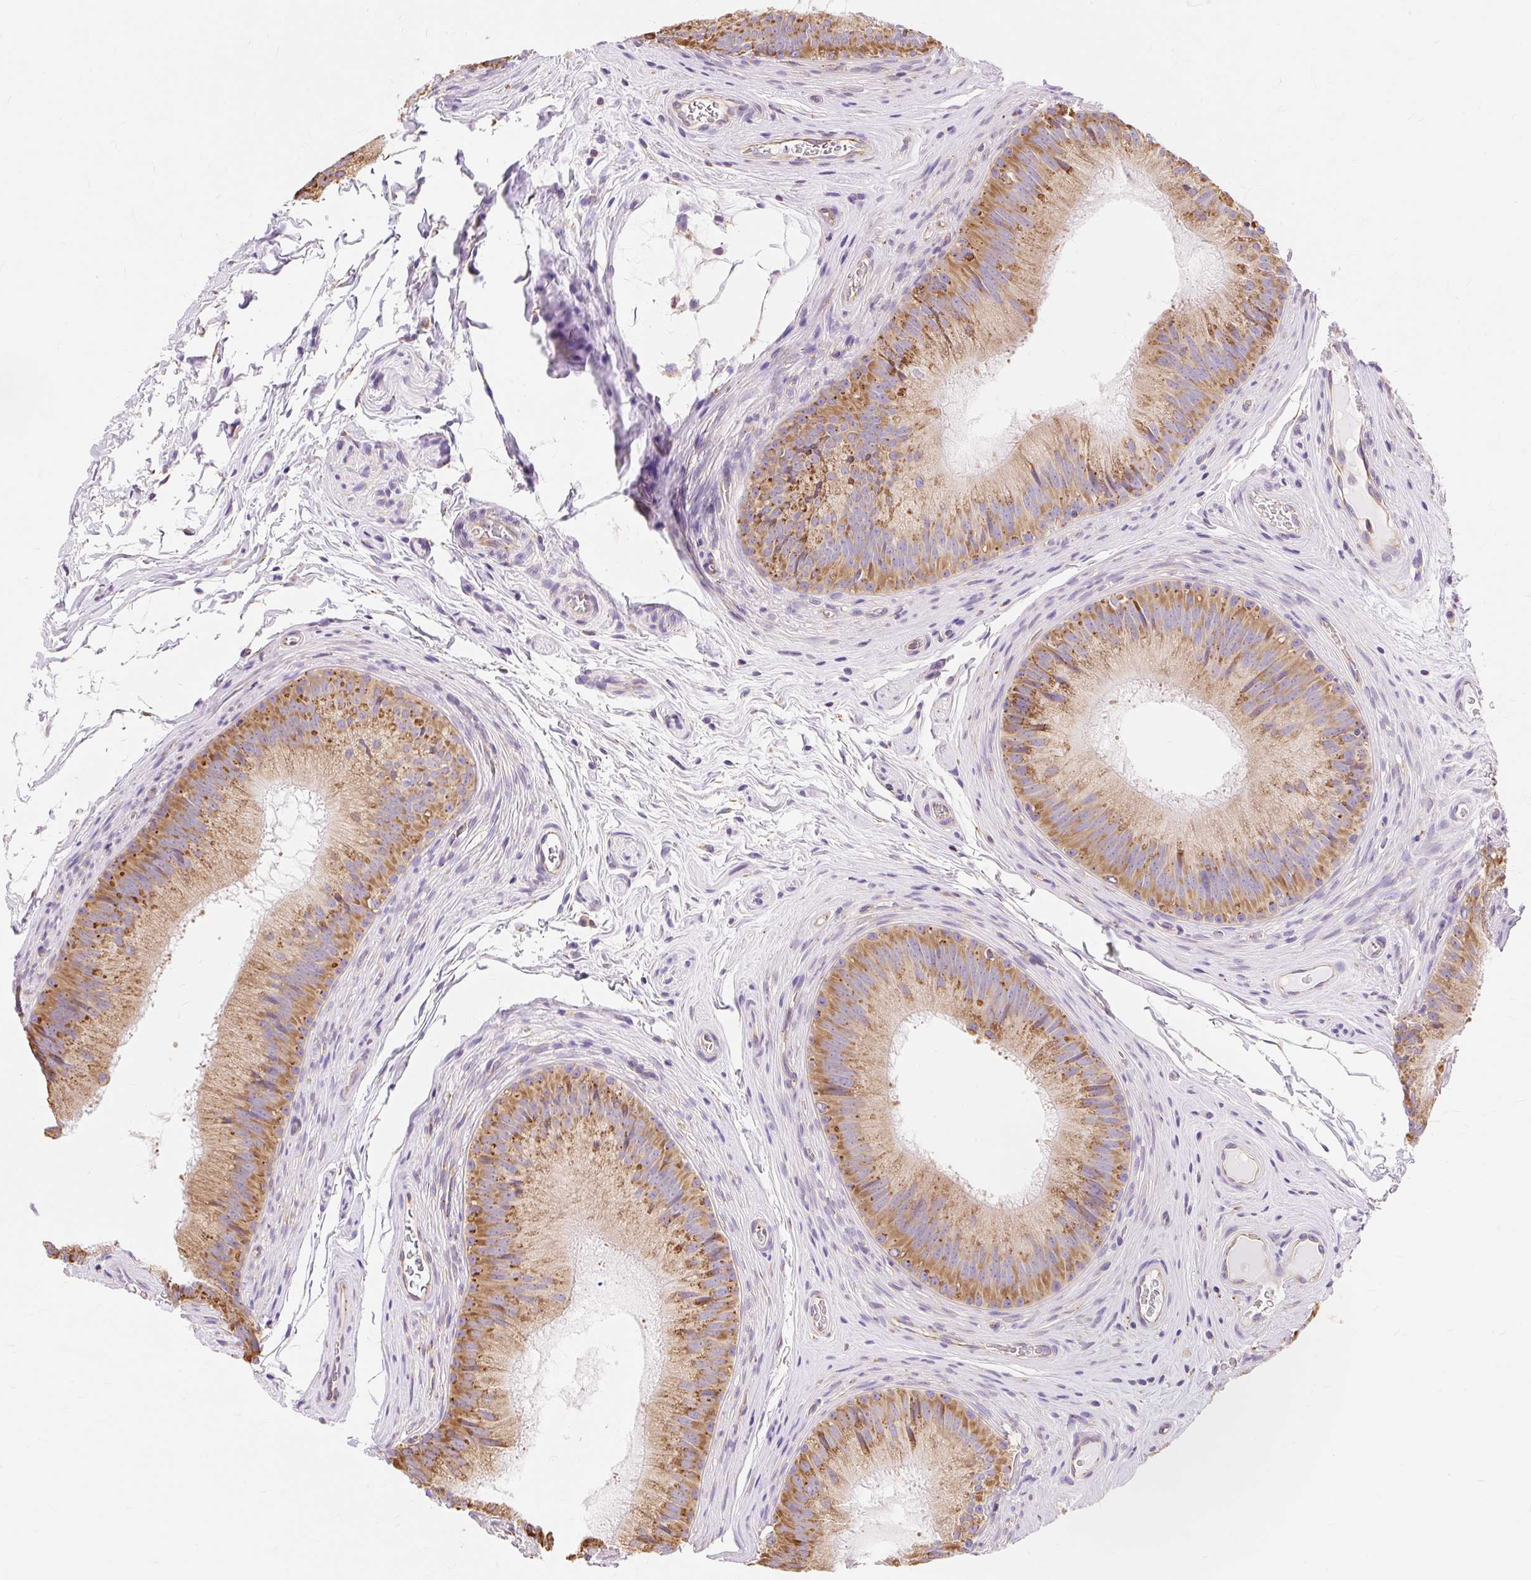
{"staining": {"intensity": "moderate", "quantity": ">75%", "location": "cytoplasmic/membranous"}, "tissue": "epididymis", "cell_type": "Glandular cells", "image_type": "normal", "snomed": [{"axis": "morphology", "description": "Normal tissue, NOS"}, {"axis": "topography", "description": "Epididymis"}], "caption": "A histopathology image of human epididymis stained for a protein shows moderate cytoplasmic/membranous brown staining in glandular cells. (DAB IHC with brightfield microscopy, high magnification).", "gene": "ENSG00000260836", "patient": {"sex": "male", "age": 24}}